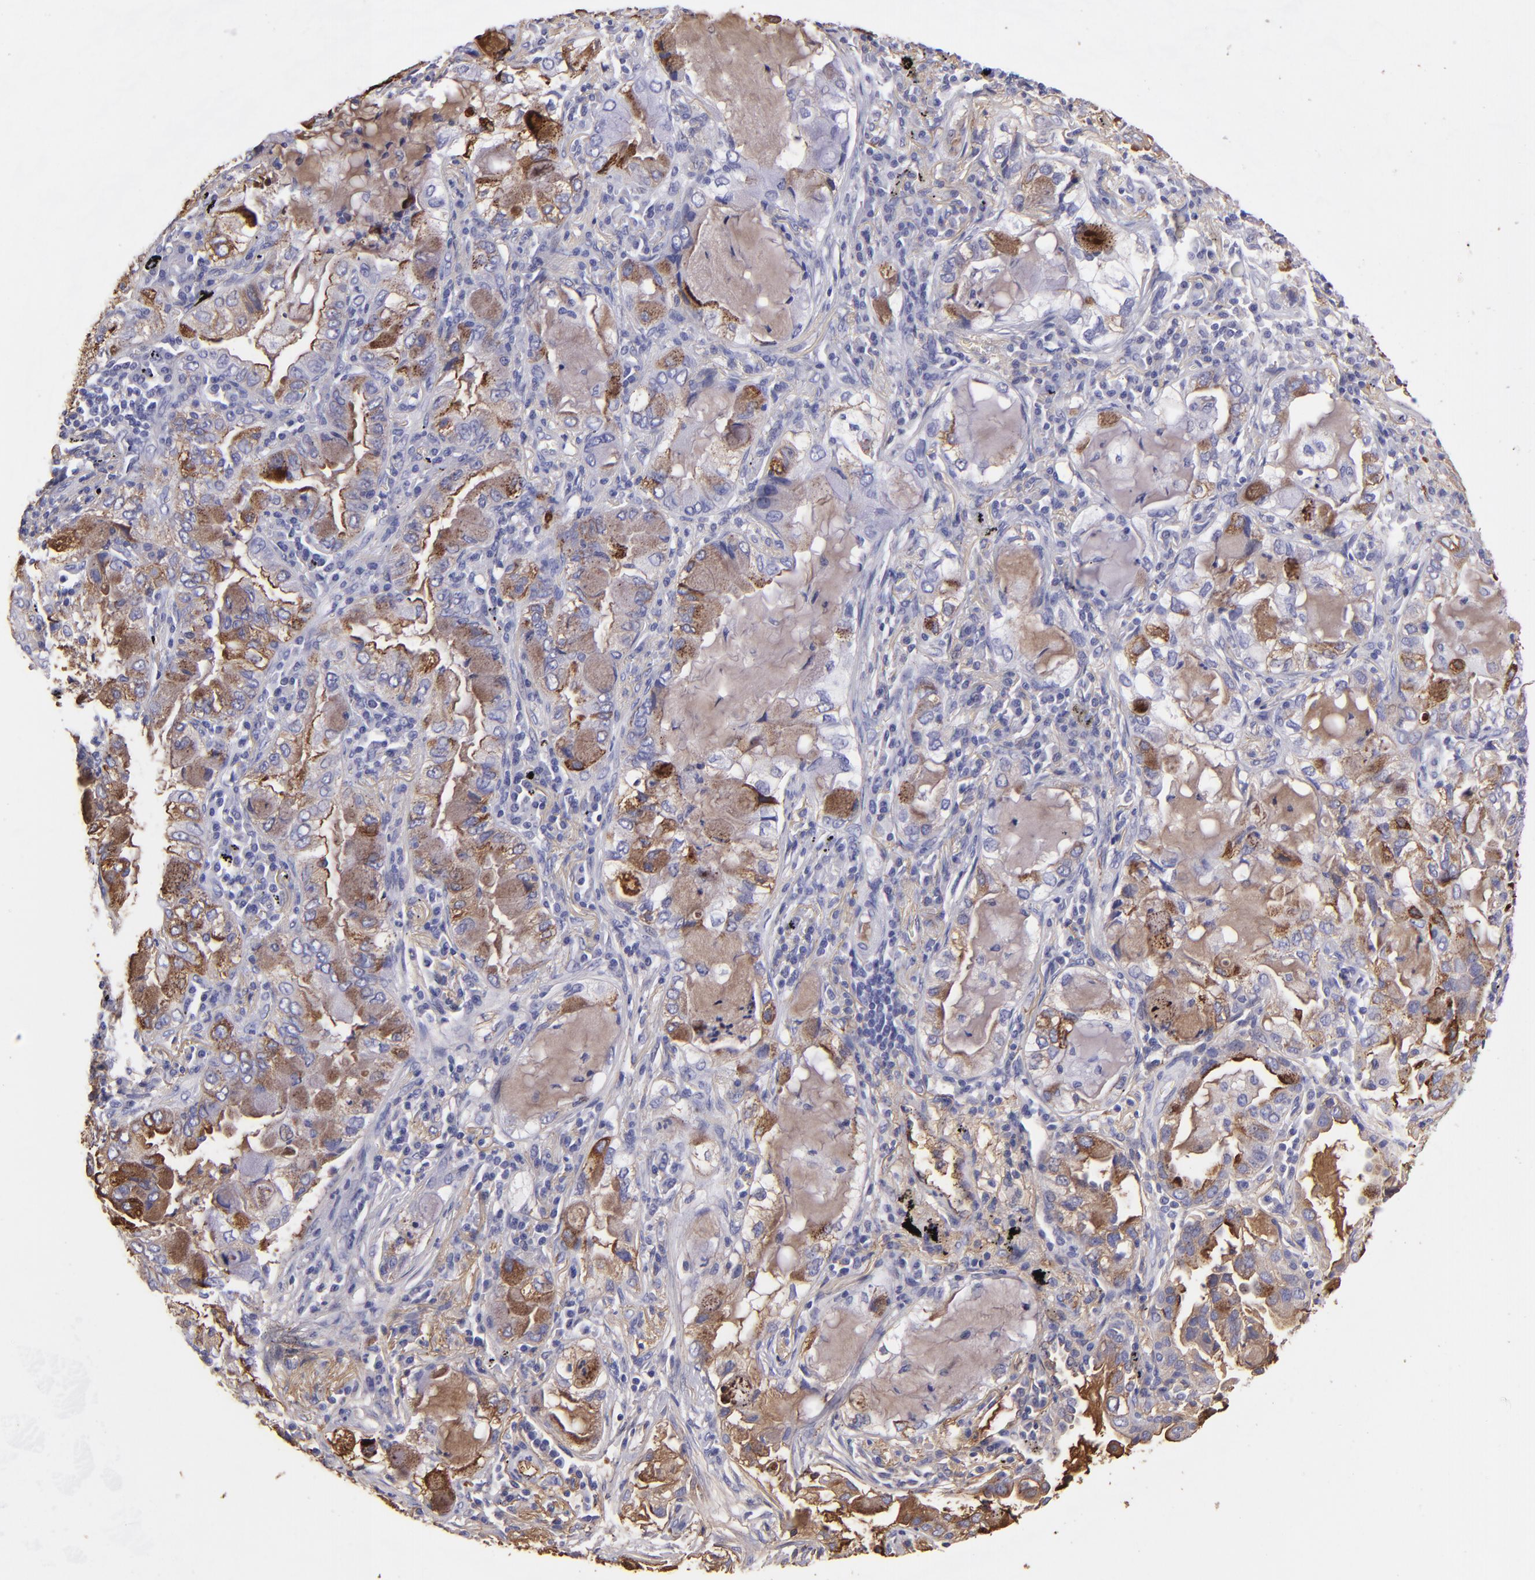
{"staining": {"intensity": "moderate", "quantity": "25%-75%", "location": "cytoplasmic/membranous"}, "tissue": "lung cancer", "cell_type": "Tumor cells", "image_type": "cancer", "snomed": [{"axis": "morphology", "description": "Adenocarcinoma, NOS"}, {"axis": "topography", "description": "Lung"}], "caption": "Lung cancer (adenocarcinoma) tissue shows moderate cytoplasmic/membranous positivity in about 25%-75% of tumor cells, visualized by immunohistochemistry.", "gene": "FGB", "patient": {"sex": "female", "age": 50}}